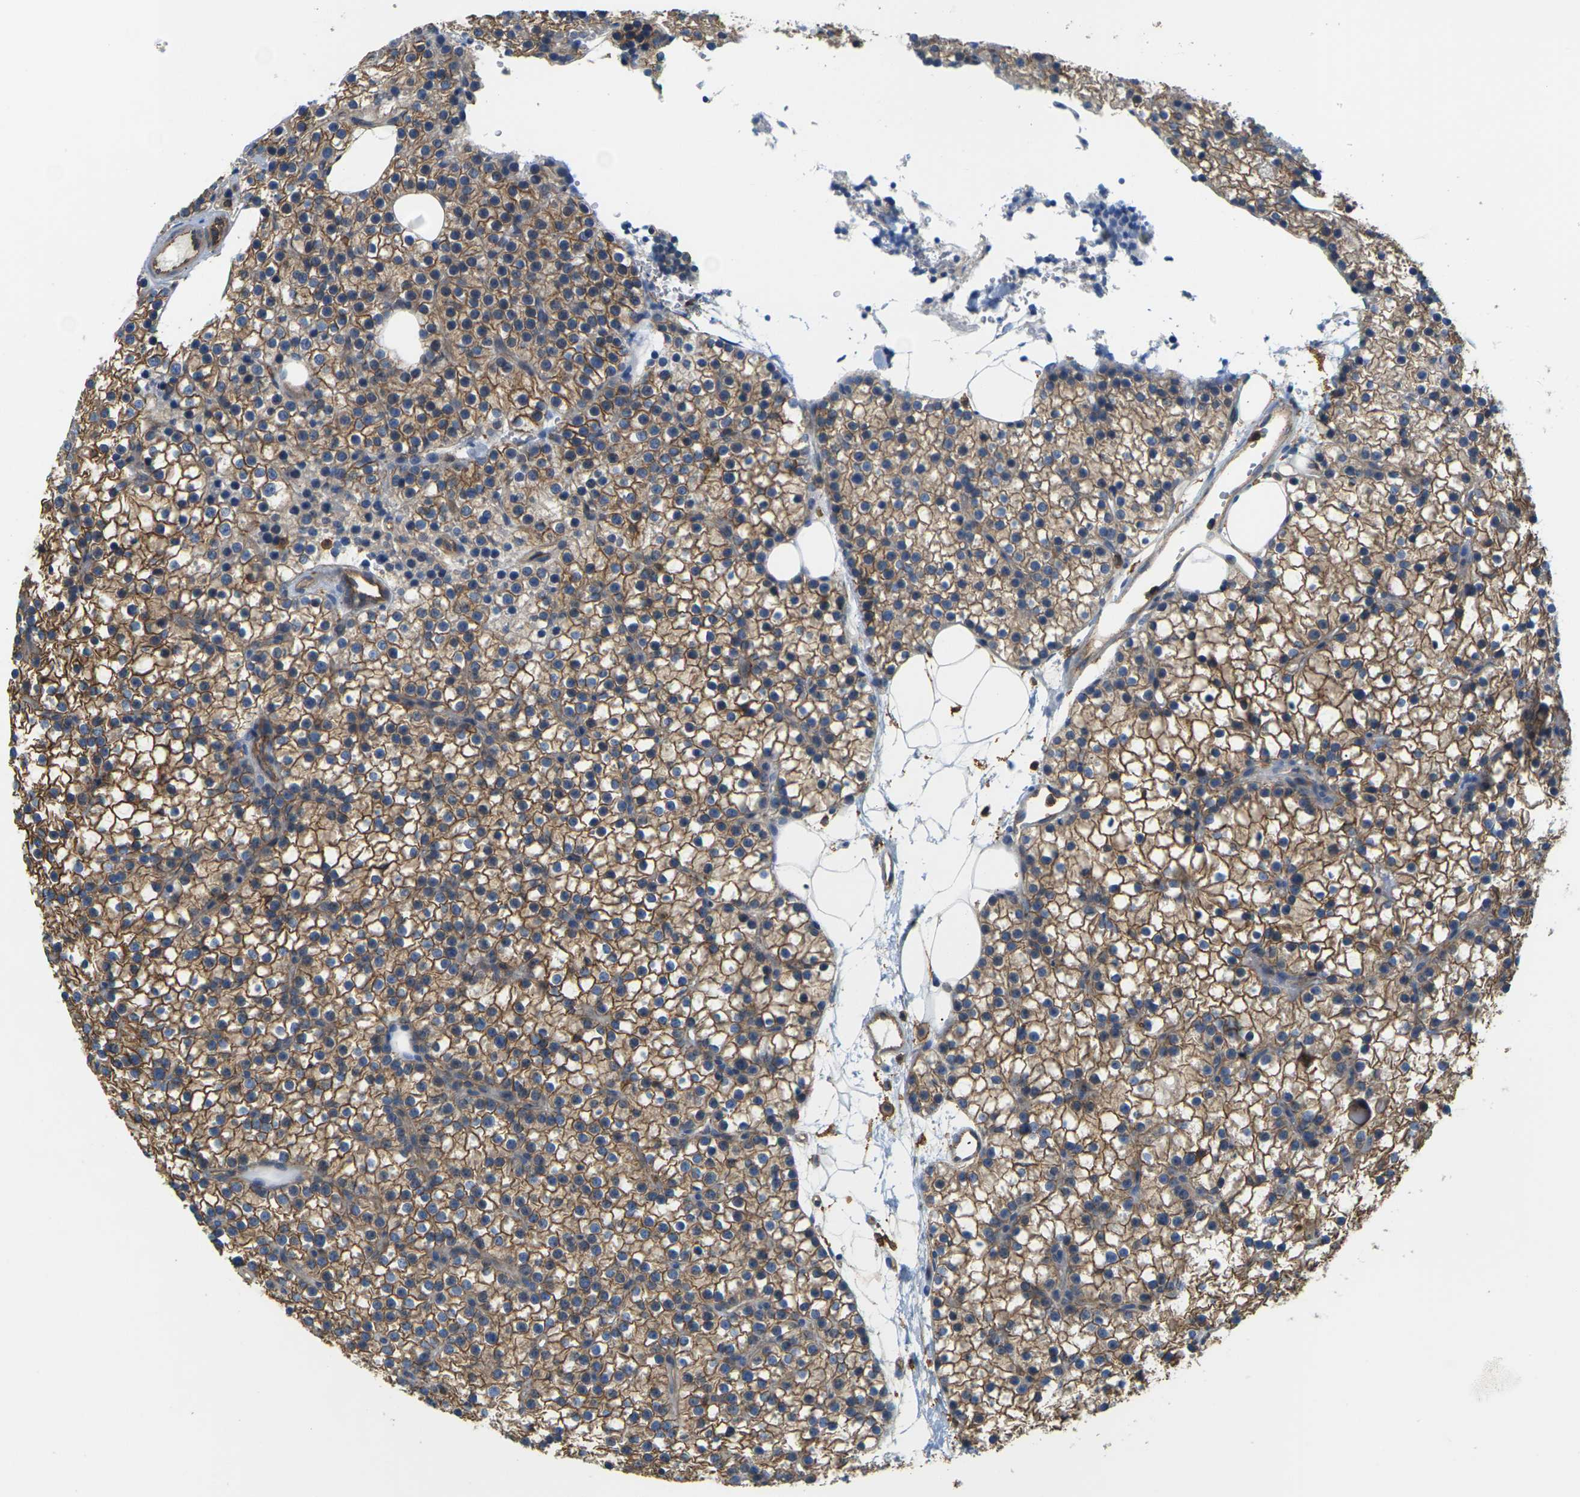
{"staining": {"intensity": "moderate", "quantity": ">75%", "location": "cytoplasmic/membranous"}, "tissue": "parathyroid gland", "cell_type": "Glandular cells", "image_type": "normal", "snomed": [{"axis": "morphology", "description": "Normal tissue, NOS"}, {"axis": "morphology", "description": "Adenoma, NOS"}, {"axis": "topography", "description": "Parathyroid gland"}], "caption": "Parathyroid gland stained with DAB (3,3'-diaminobenzidine) IHC demonstrates medium levels of moderate cytoplasmic/membranous positivity in about >75% of glandular cells.", "gene": "IQGAP1", "patient": {"sex": "female", "age": 70}}